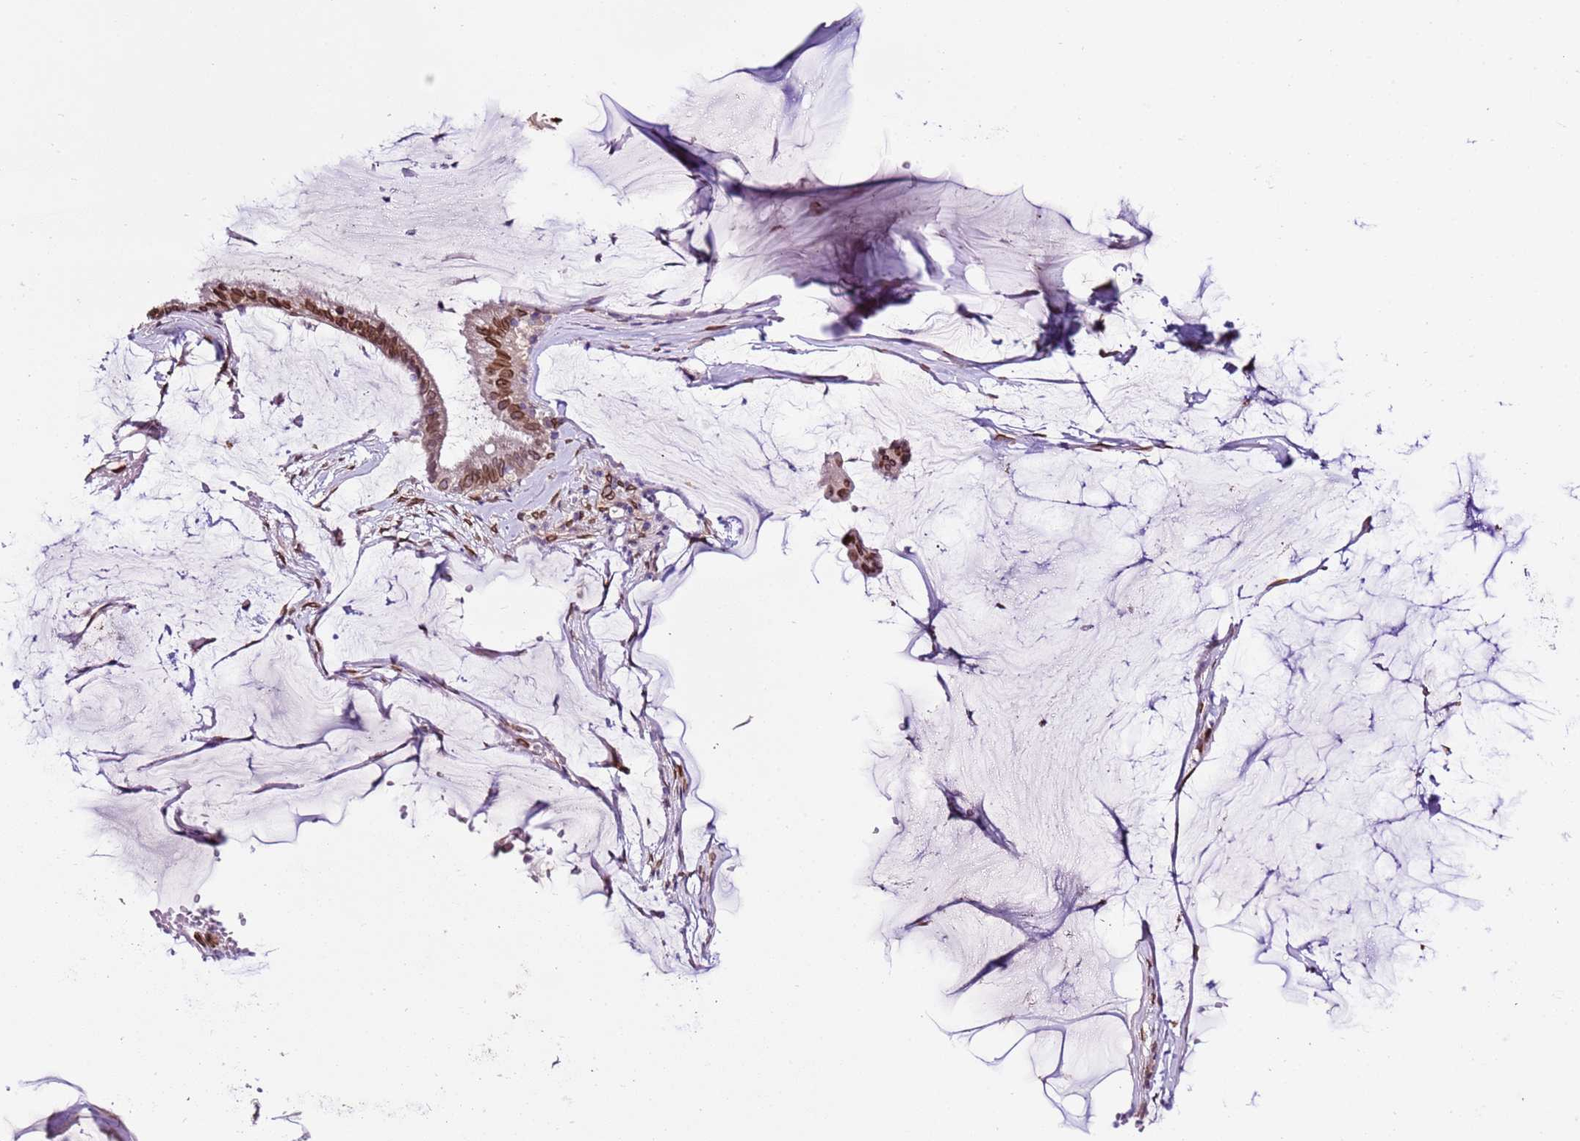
{"staining": {"intensity": "moderate", "quantity": ">75%", "location": "cytoplasmic/membranous,nuclear"}, "tissue": "ovarian cancer", "cell_type": "Tumor cells", "image_type": "cancer", "snomed": [{"axis": "morphology", "description": "Cystadenocarcinoma, mucinous, NOS"}, {"axis": "topography", "description": "Ovary"}], "caption": "Protein expression analysis of human mucinous cystadenocarcinoma (ovarian) reveals moderate cytoplasmic/membranous and nuclear staining in approximately >75% of tumor cells.", "gene": "TMEM47", "patient": {"sex": "female", "age": 73}}